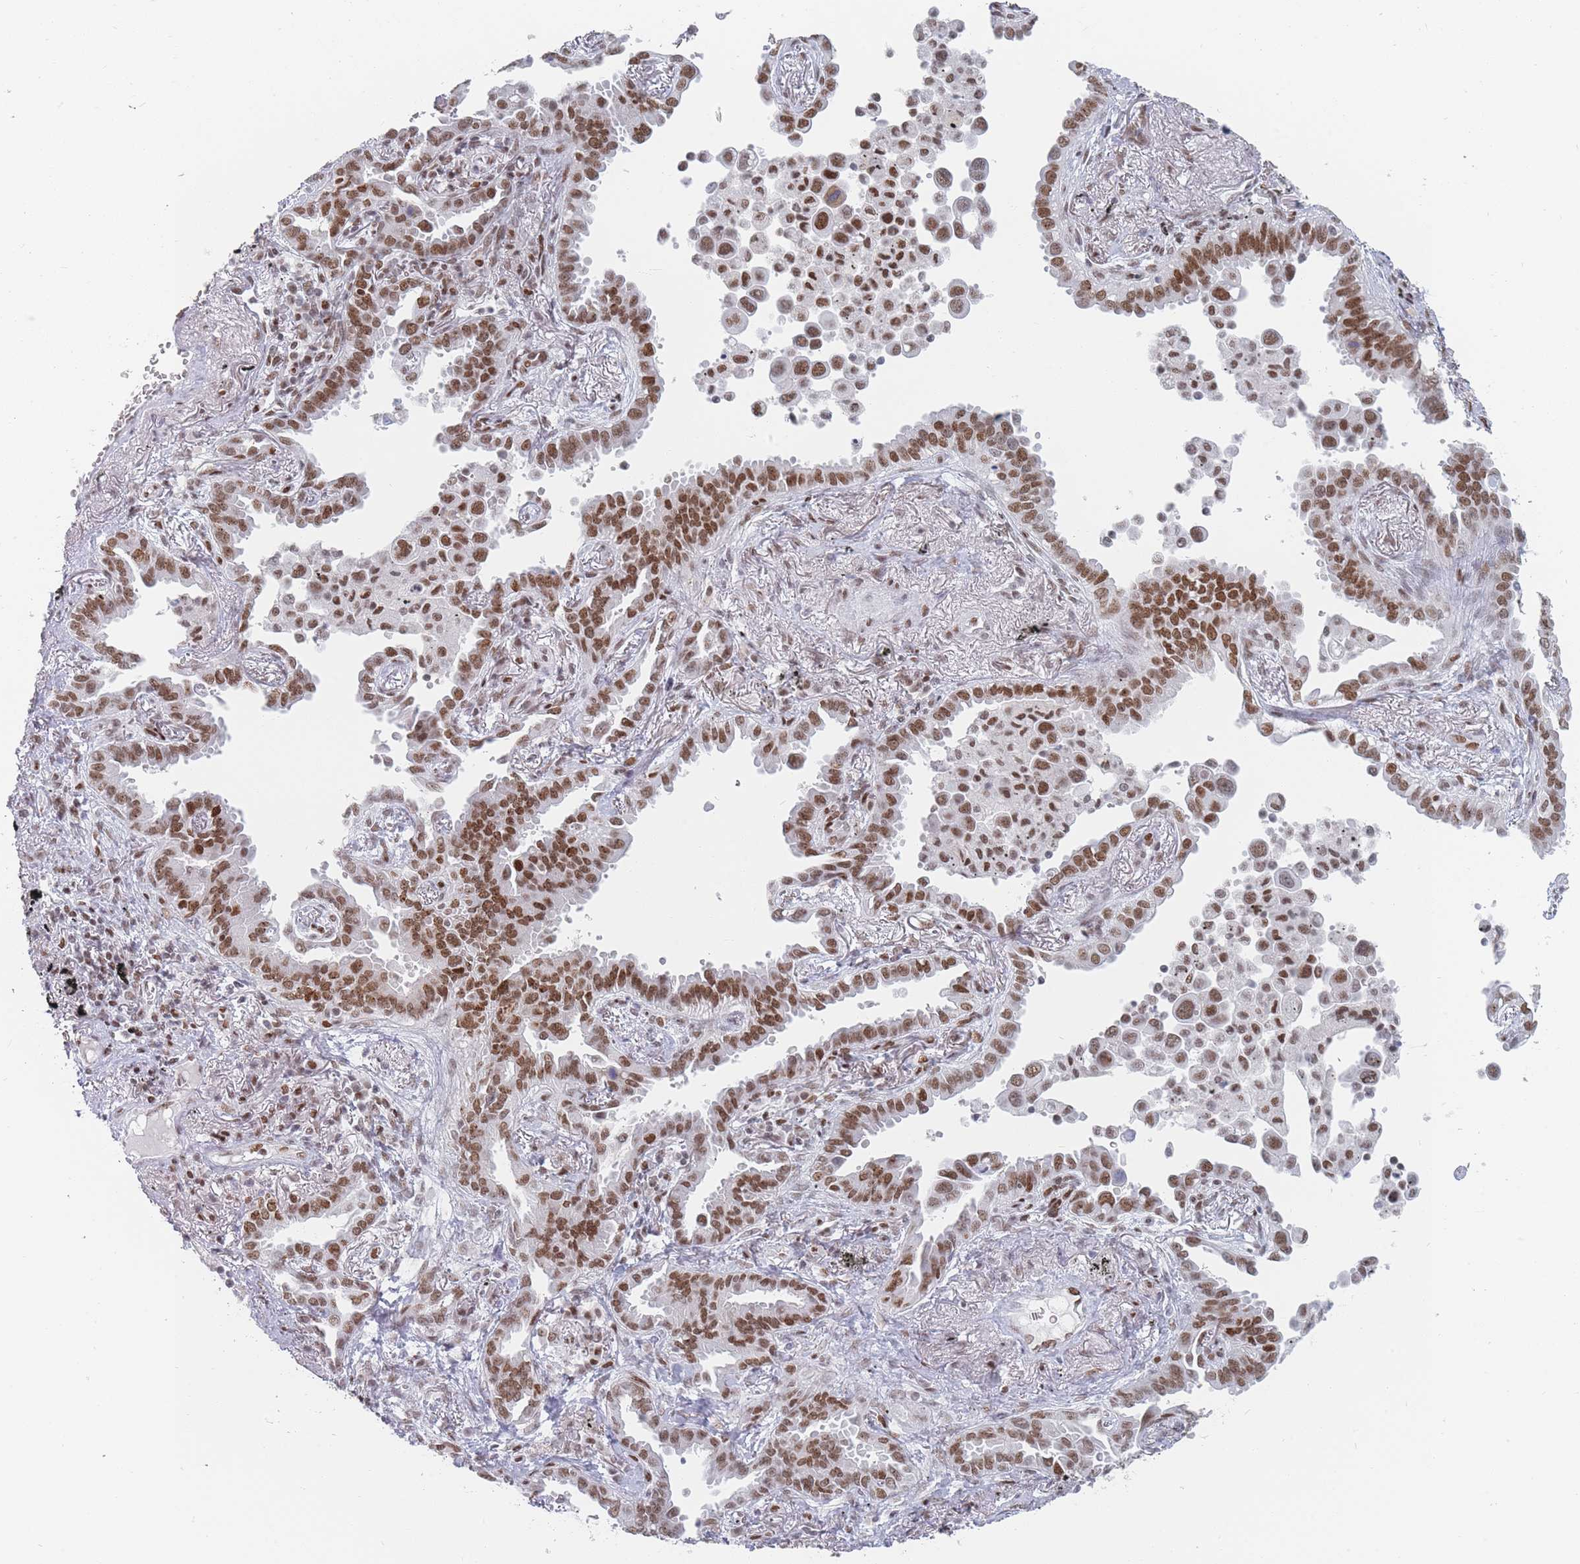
{"staining": {"intensity": "moderate", "quantity": ">75%", "location": "nuclear"}, "tissue": "lung cancer", "cell_type": "Tumor cells", "image_type": "cancer", "snomed": [{"axis": "morphology", "description": "Adenocarcinoma, NOS"}, {"axis": "topography", "description": "Lung"}], "caption": "Moderate nuclear protein expression is present in approximately >75% of tumor cells in lung cancer (adenocarcinoma).", "gene": "SAFB2", "patient": {"sex": "male", "age": 67}}